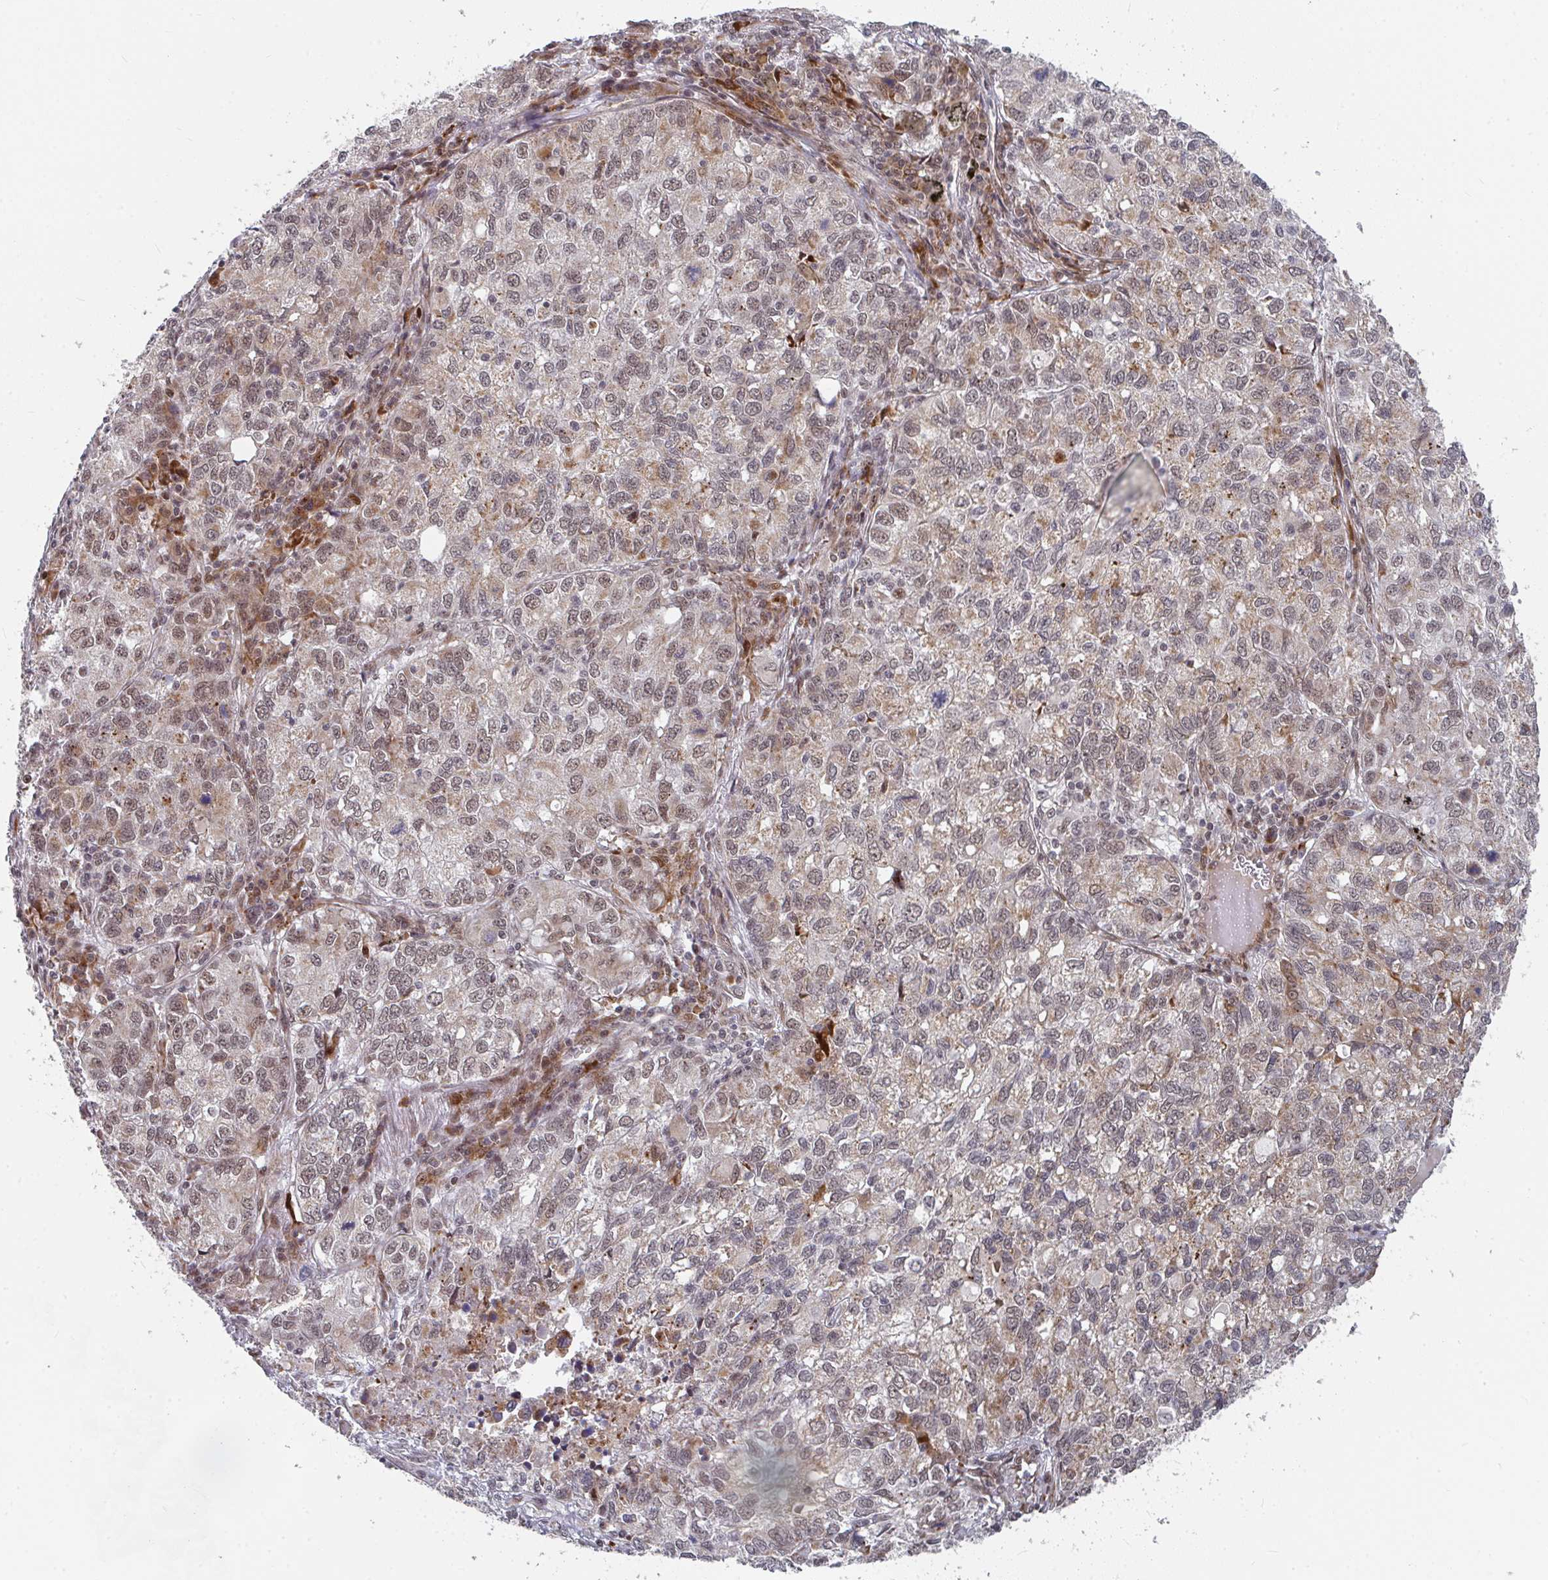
{"staining": {"intensity": "moderate", "quantity": ">75%", "location": "cytoplasmic/membranous,nuclear"}, "tissue": "lung cancer", "cell_type": "Tumor cells", "image_type": "cancer", "snomed": [{"axis": "morphology", "description": "Normal morphology"}, {"axis": "morphology", "description": "Adenocarcinoma, NOS"}, {"axis": "topography", "description": "Lymph node"}, {"axis": "topography", "description": "Lung"}], "caption": "Immunohistochemistry (DAB (3,3'-diaminobenzidine)) staining of human lung cancer (adenocarcinoma) reveals moderate cytoplasmic/membranous and nuclear protein staining in approximately >75% of tumor cells.", "gene": "RBBP5", "patient": {"sex": "female", "age": 51}}